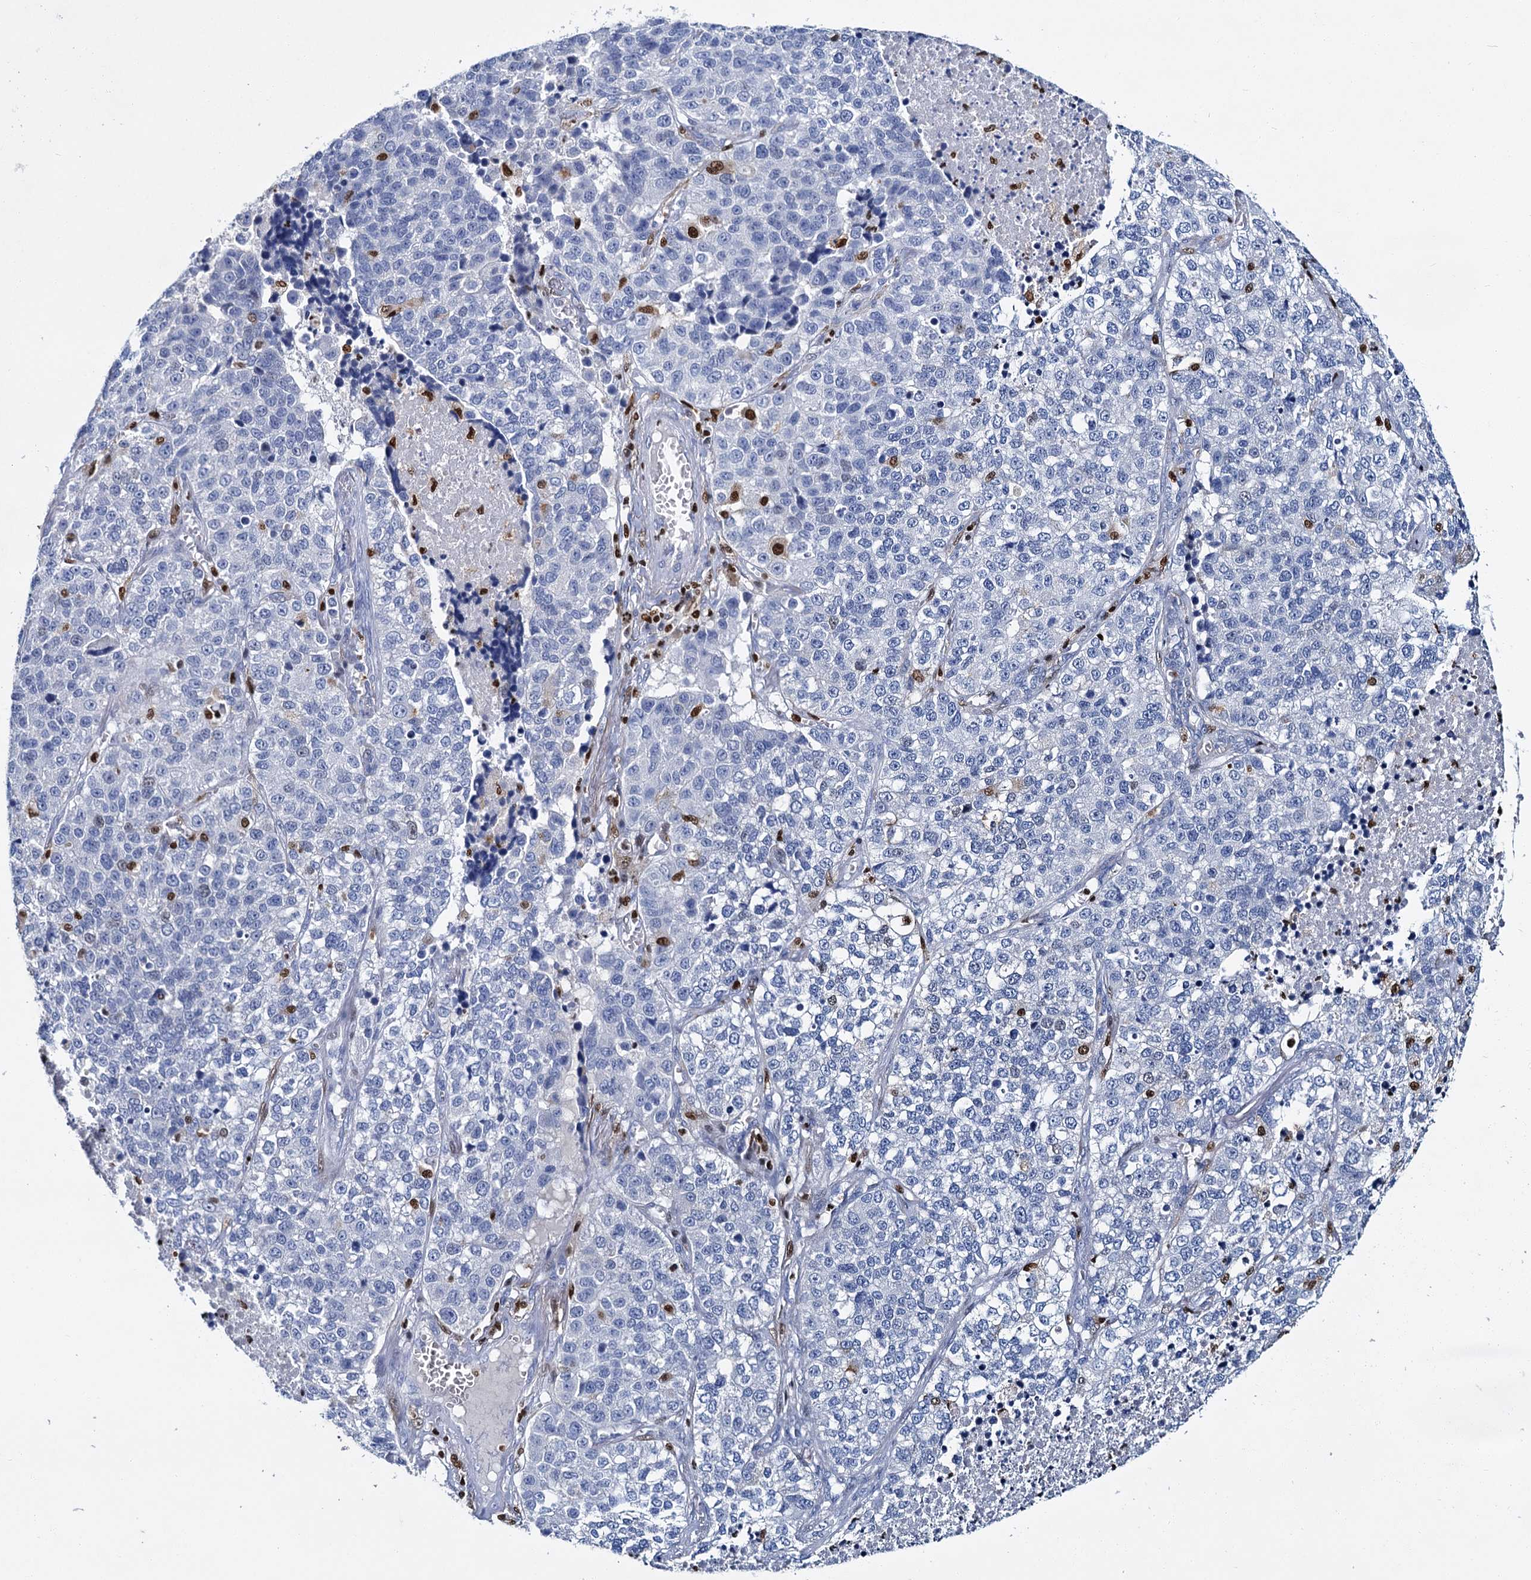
{"staining": {"intensity": "negative", "quantity": "none", "location": "none"}, "tissue": "lung cancer", "cell_type": "Tumor cells", "image_type": "cancer", "snomed": [{"axis": "morphology", "description": "Adenocarcinoma, NOS"}, {"axis": "topography", "description": "Lung"}], "caption": "High magnification brightfield microscopy of lung cancer stained with DAB (brown) and counterstained with hematoxylin (blue): tumor cells show no significant staining.", "gene": "CELF2", "patient": {"sex": "male", "age": 49}}